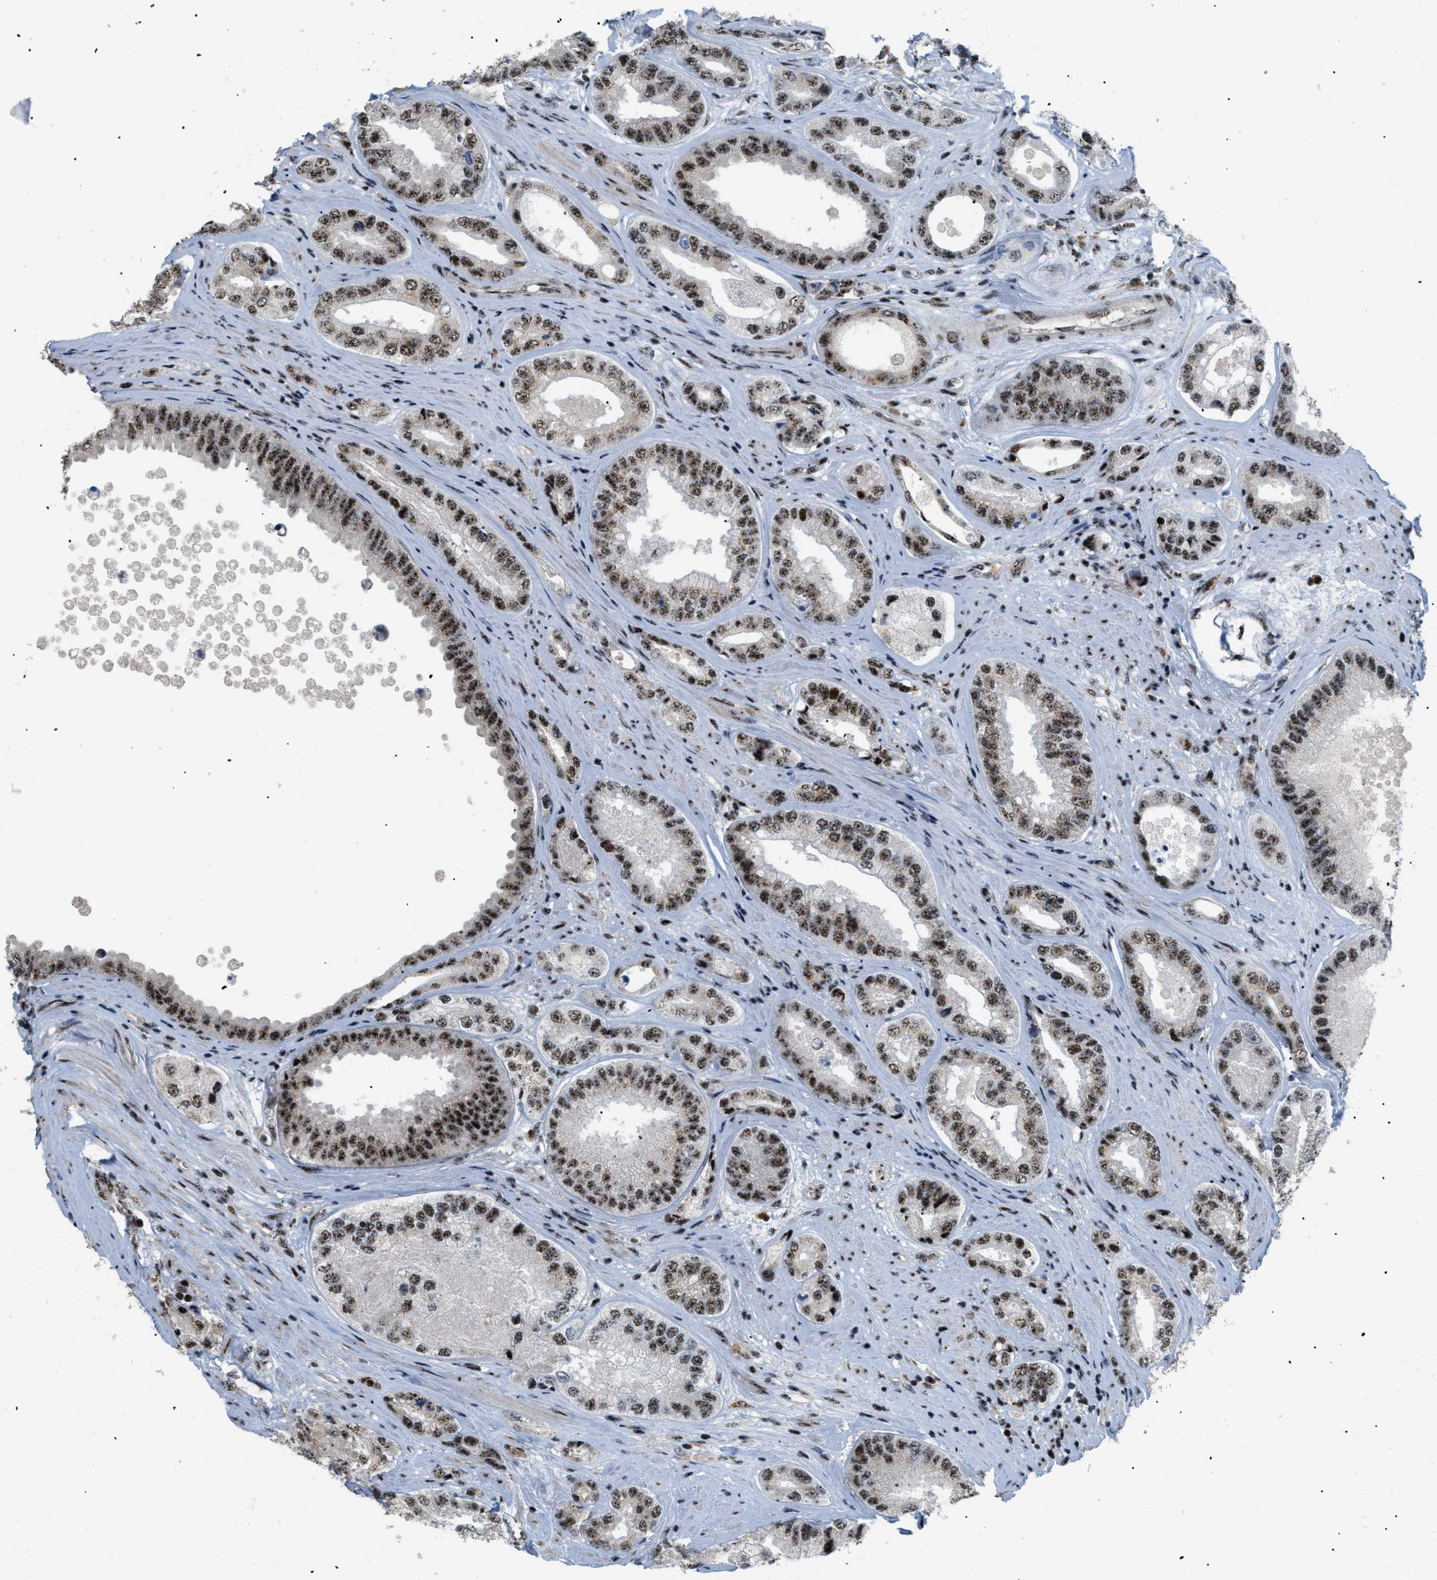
{"staining": {"intensity": "strong", "quantity": ">75%", "location": "nuclear"}, "tissue": "prostate cancer", "cell_type": "Tumor cells", "image_type": "cancer", "snomed": [{"axis": "morphology", "description": "Adenocarcinoma, High grade"}, {"axis": "topography", "description": "Prostate"}], "caption": "Brown immunohistochemical staining in human prostate high-grade adenocarcinoma demonstrates strong nuclear expression in approximately >75% of tumor cells.", "gene": "CDR2", "patient": {"sex": "male", "age": 61}}